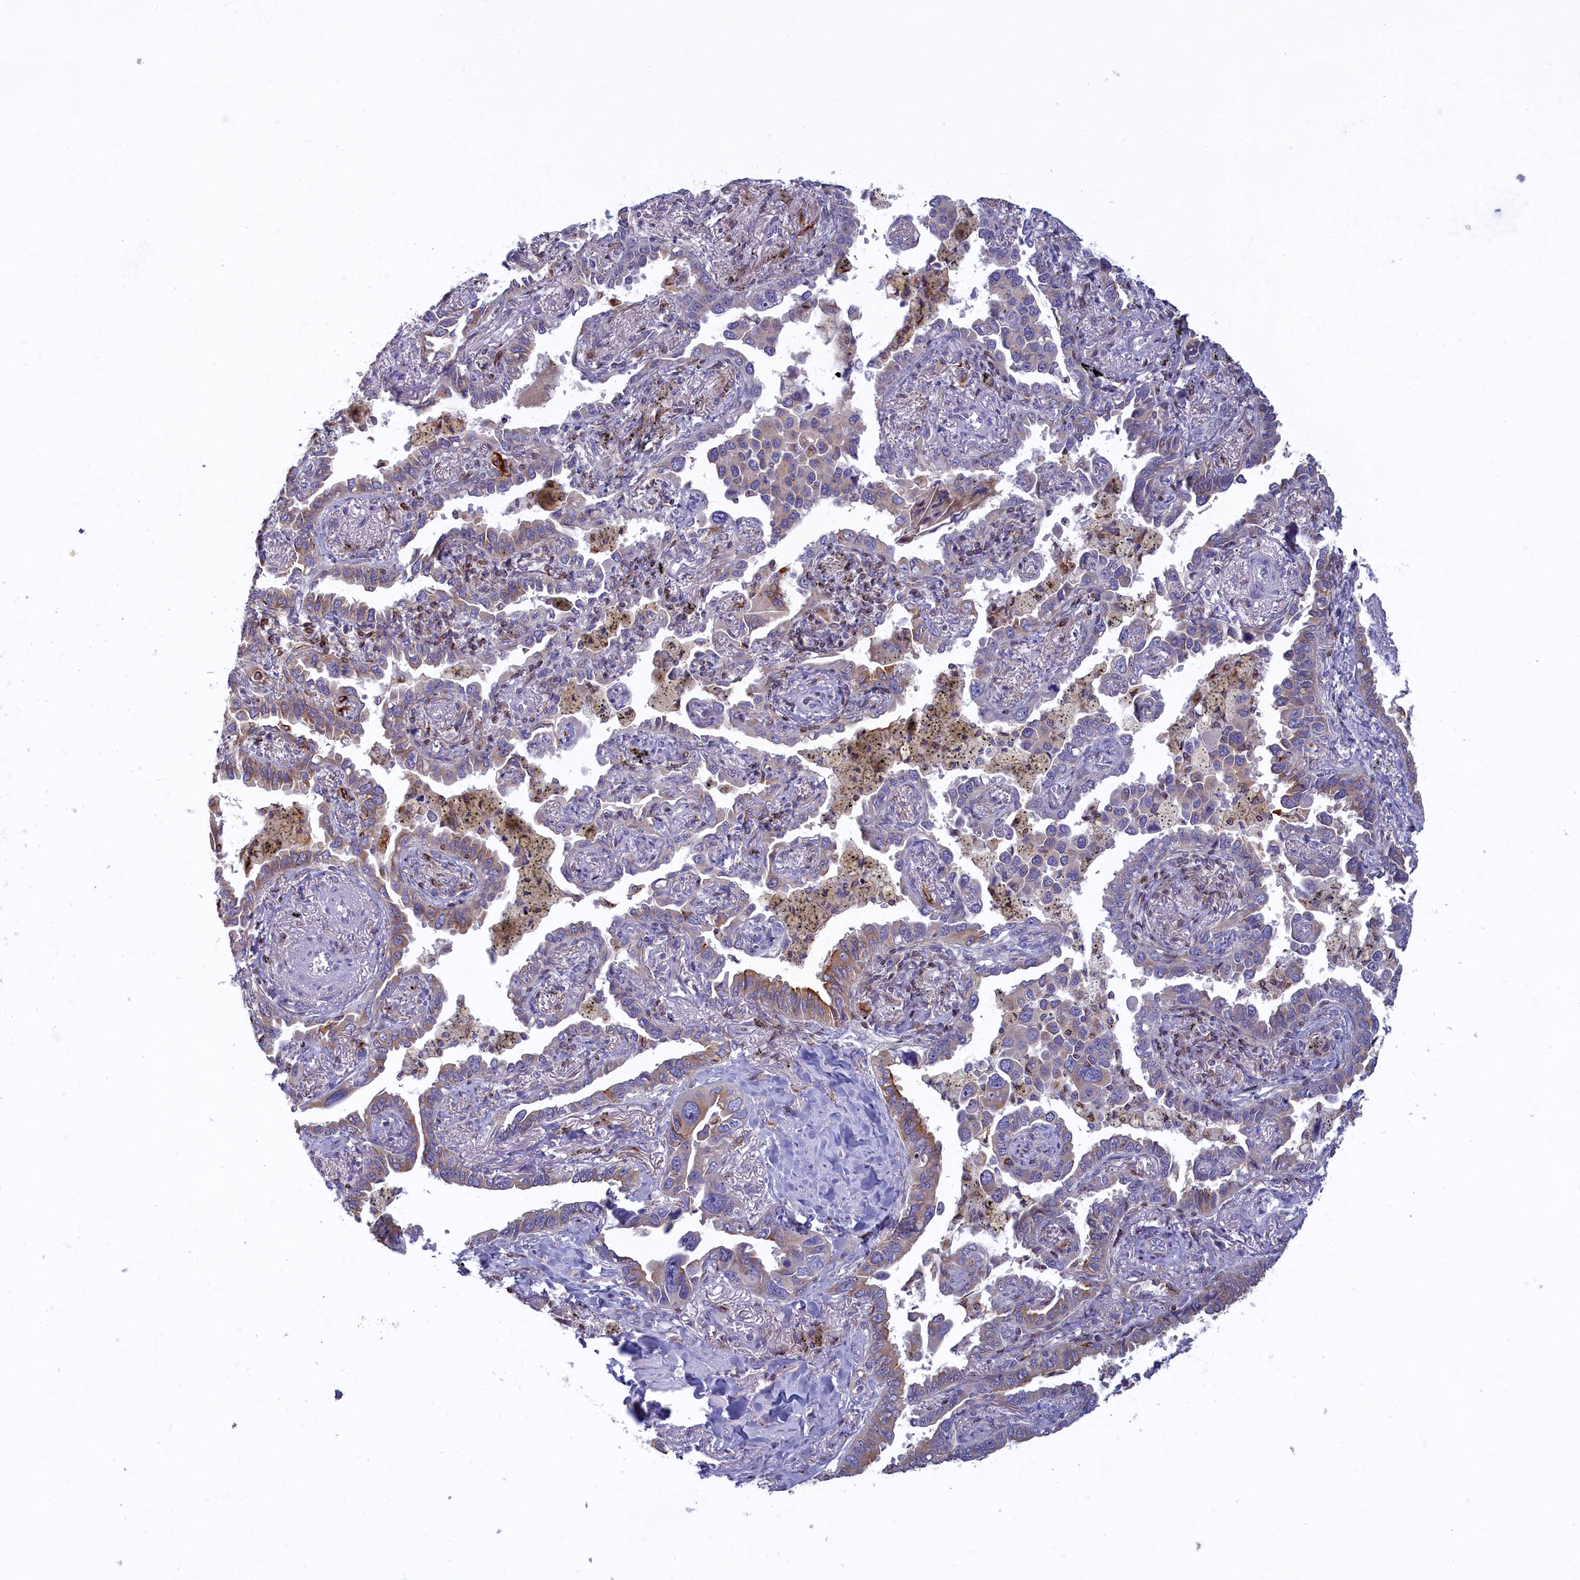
{"staining": {"intensity": "moderate", "quantity": "<25%", "location": "cytoplasmic/membranous"}, "tissue": "lung cancer", "cell_type": "Tumor cells", "image_type": "cancer", "snomed": [{"axis": "morphology", "description": "Adenocarcinoma, NOS"}, {"axis": "topography", "description": "Lung"}], "caption": "IHC of adenocarcinoma (lung) reveals low levels of moderate cytoplasmic/membranous expression in about <25% of tumor cells.", "gene": "NOL10", "patient": {"sex": "male", "age": 67}}